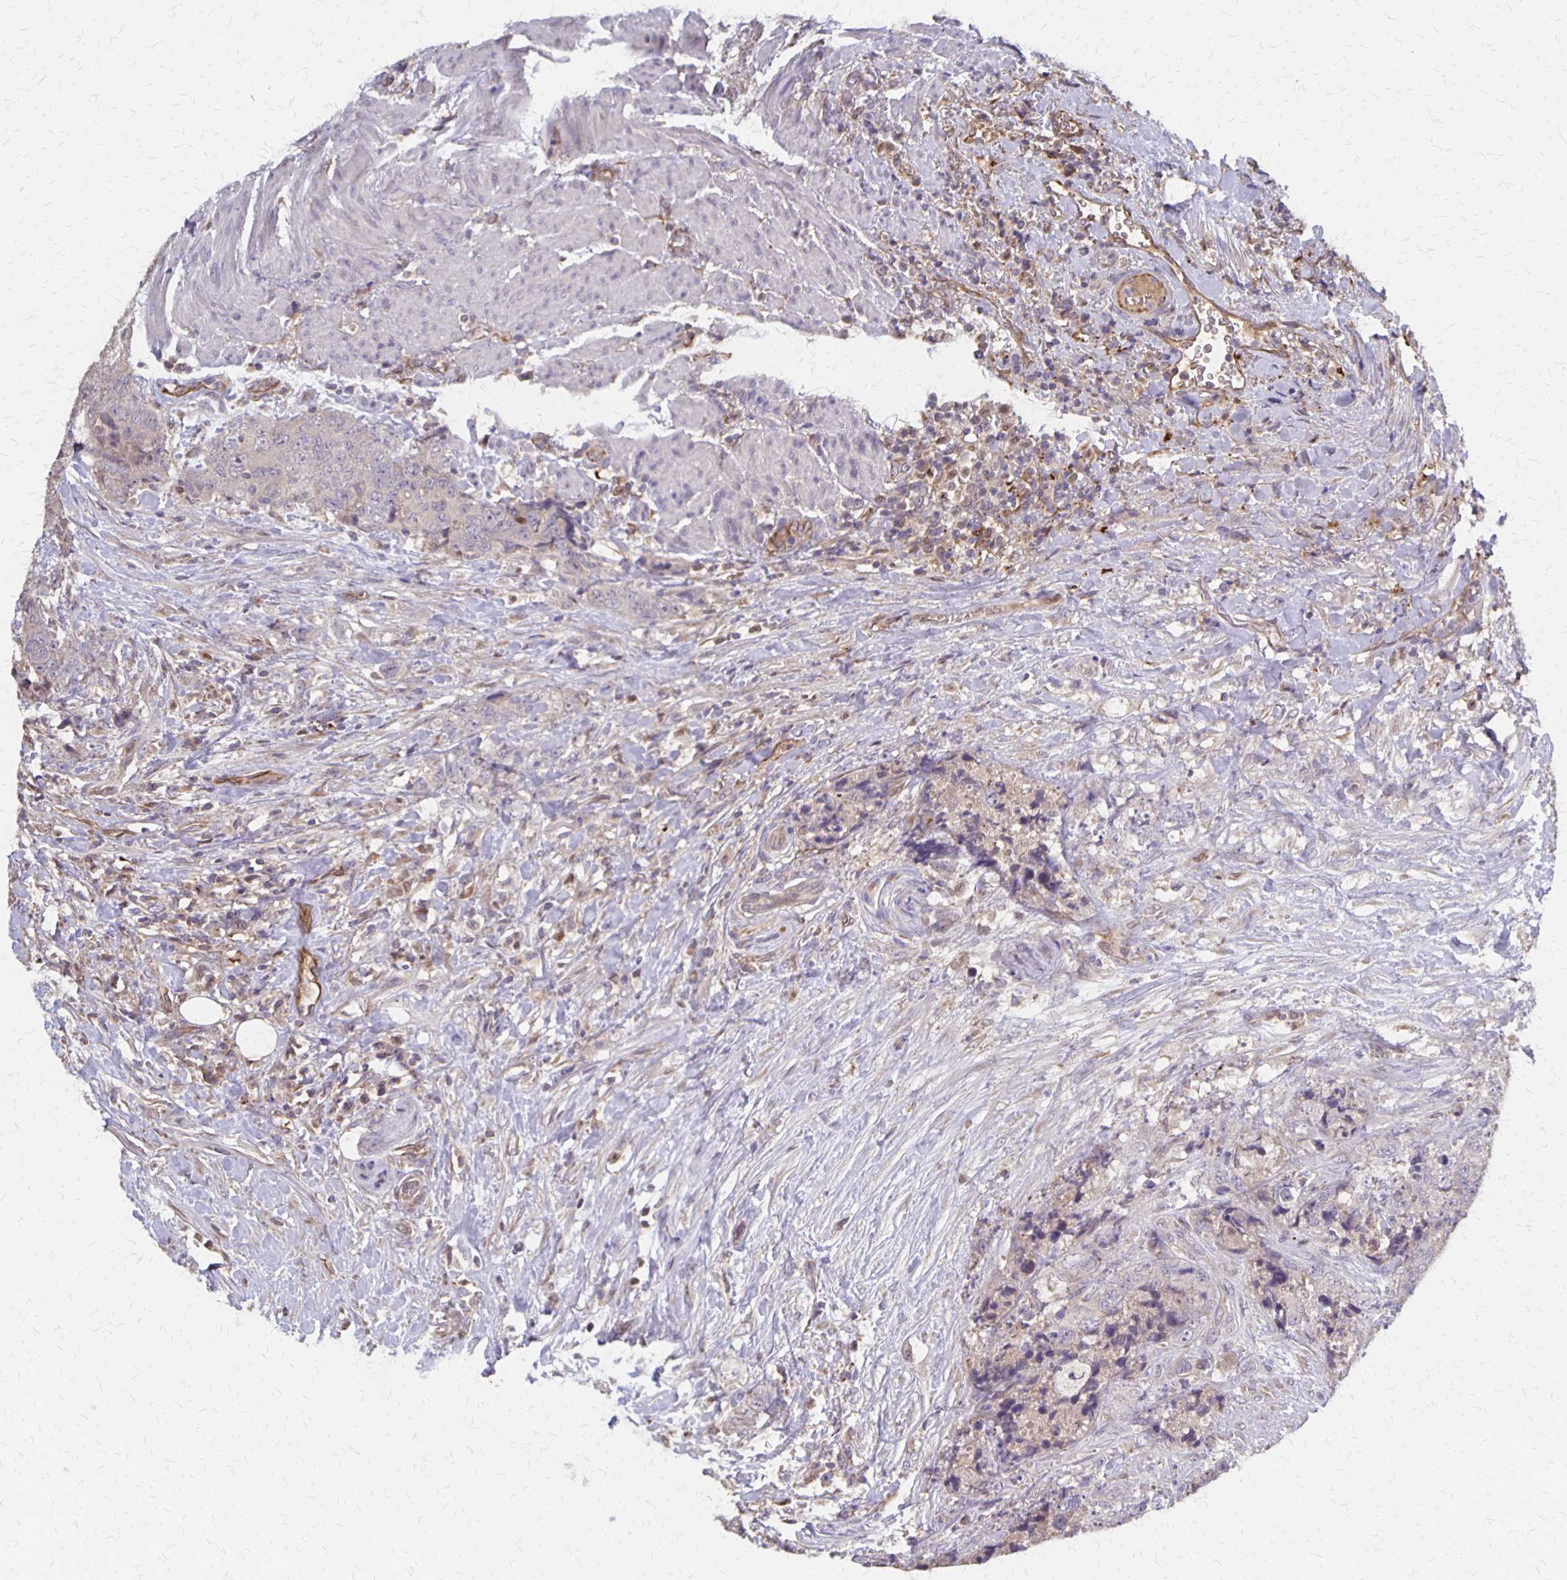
{"staining": {"intensity": "negative", "quantity": "none", "location": "none"}, "tissue": "urothelial cancer", "cell_type": "Tumor cells", "image_type": "cancer", "snomed": [{"axis": "morphology", "description": "Urothelial carcinoma, High grade"}, {"axis": "topography", "description": "Urinary bladder"}], "caption": "A micrograph of high-grade urothelial carcinoma stained for a protein demonstrates no brown staining in tumor cells.", "gene": "NOG", "patient": {"sex": "female", "age": 78}}